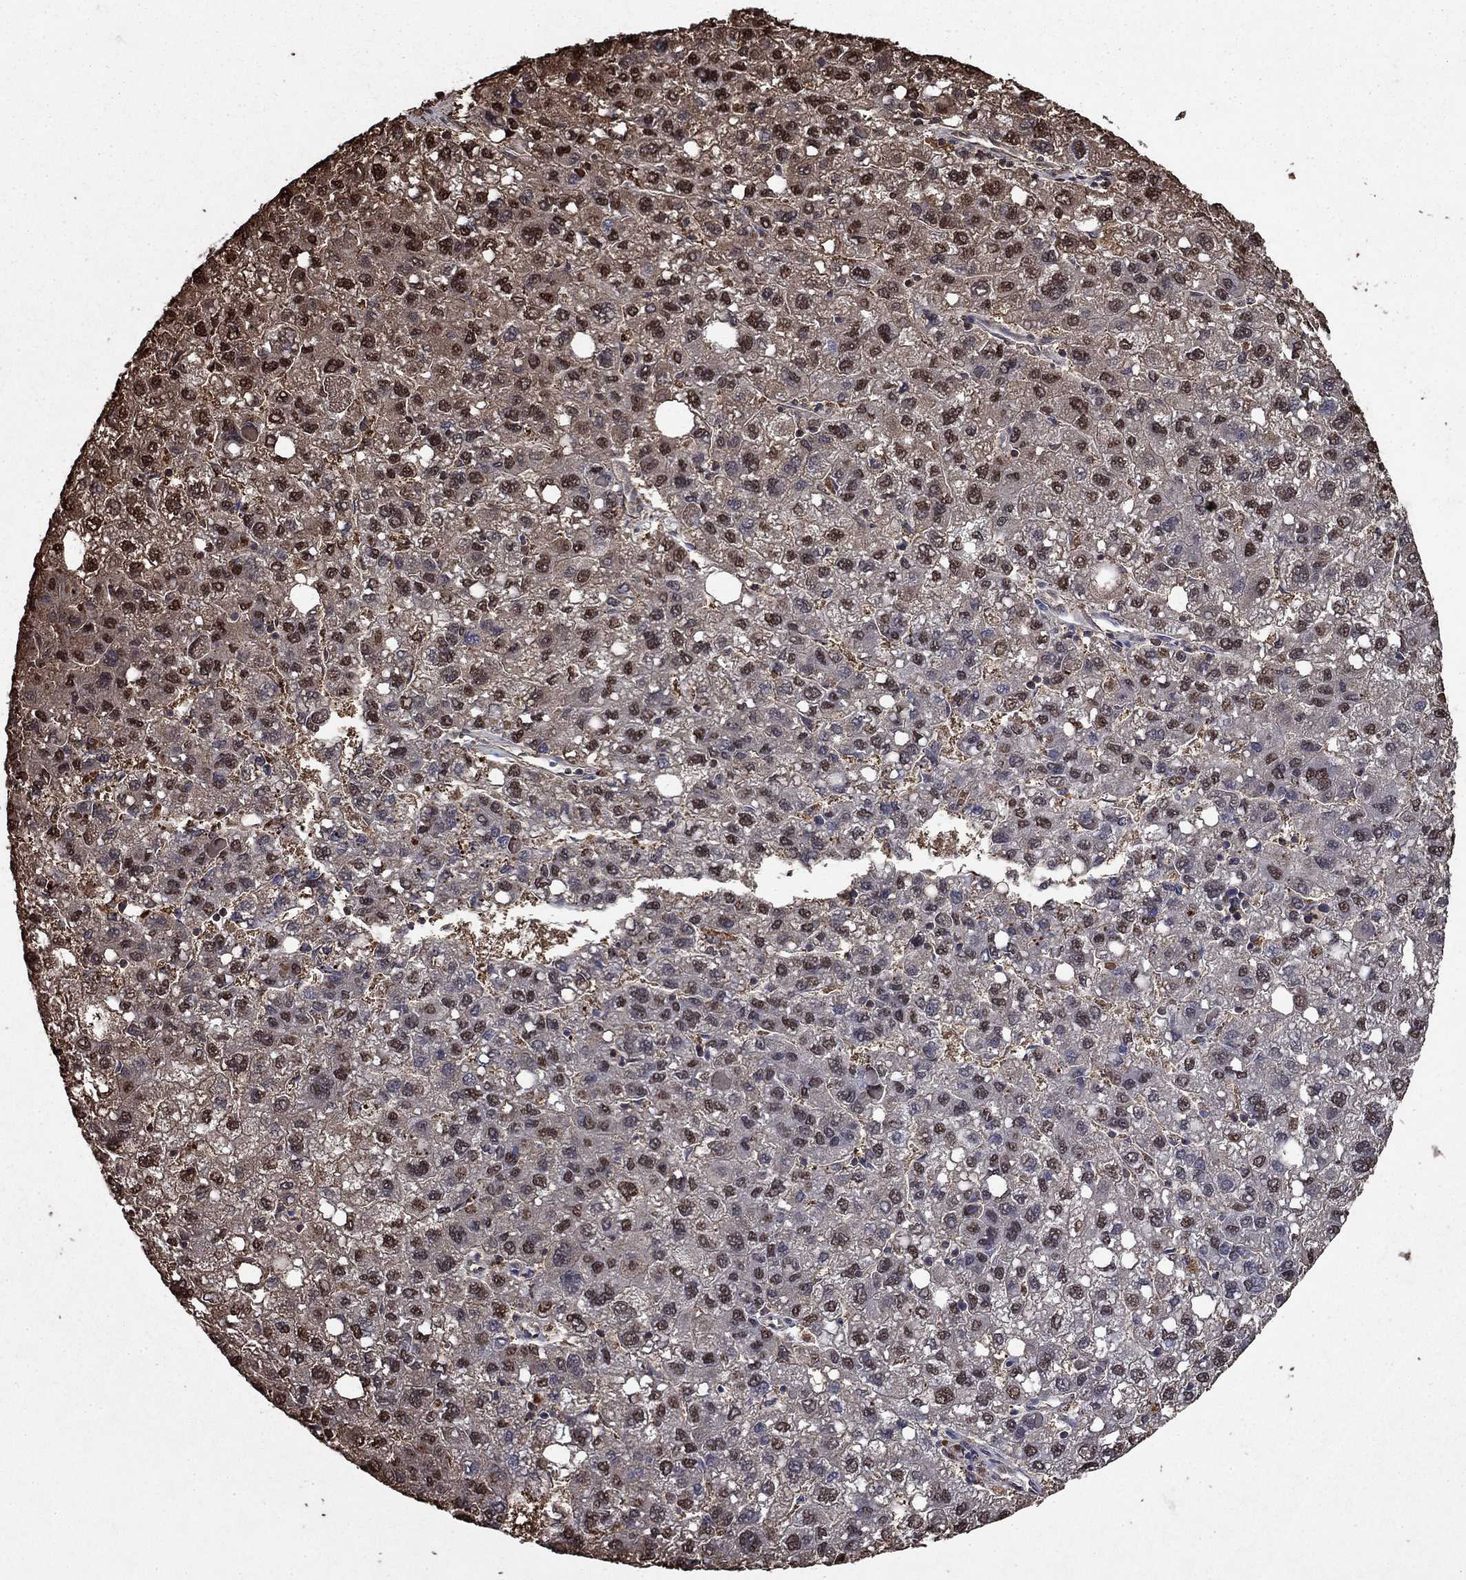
{"staining": {"intensity": "moderate", "quantity": "25%-75%", "location": "nuclear"}, "tissue": "liver cancer", "cell_type": "Tumor cells", "image_type": "cancer", "snomed": [{"axis": "morphology", "description": "Carcinoma, Hepatocellular, NOS"}, {"axis": "topography", "description": "Liver"}], "caption": "Immunohistochemical staining of liver cancer (hepatocellular carcinoma) reveals moderate nuclear protein staining in approximately 25%-75% of tumor cells.", "gene": "GAPDH", "patient": {"sex": "female", "age": 82}}